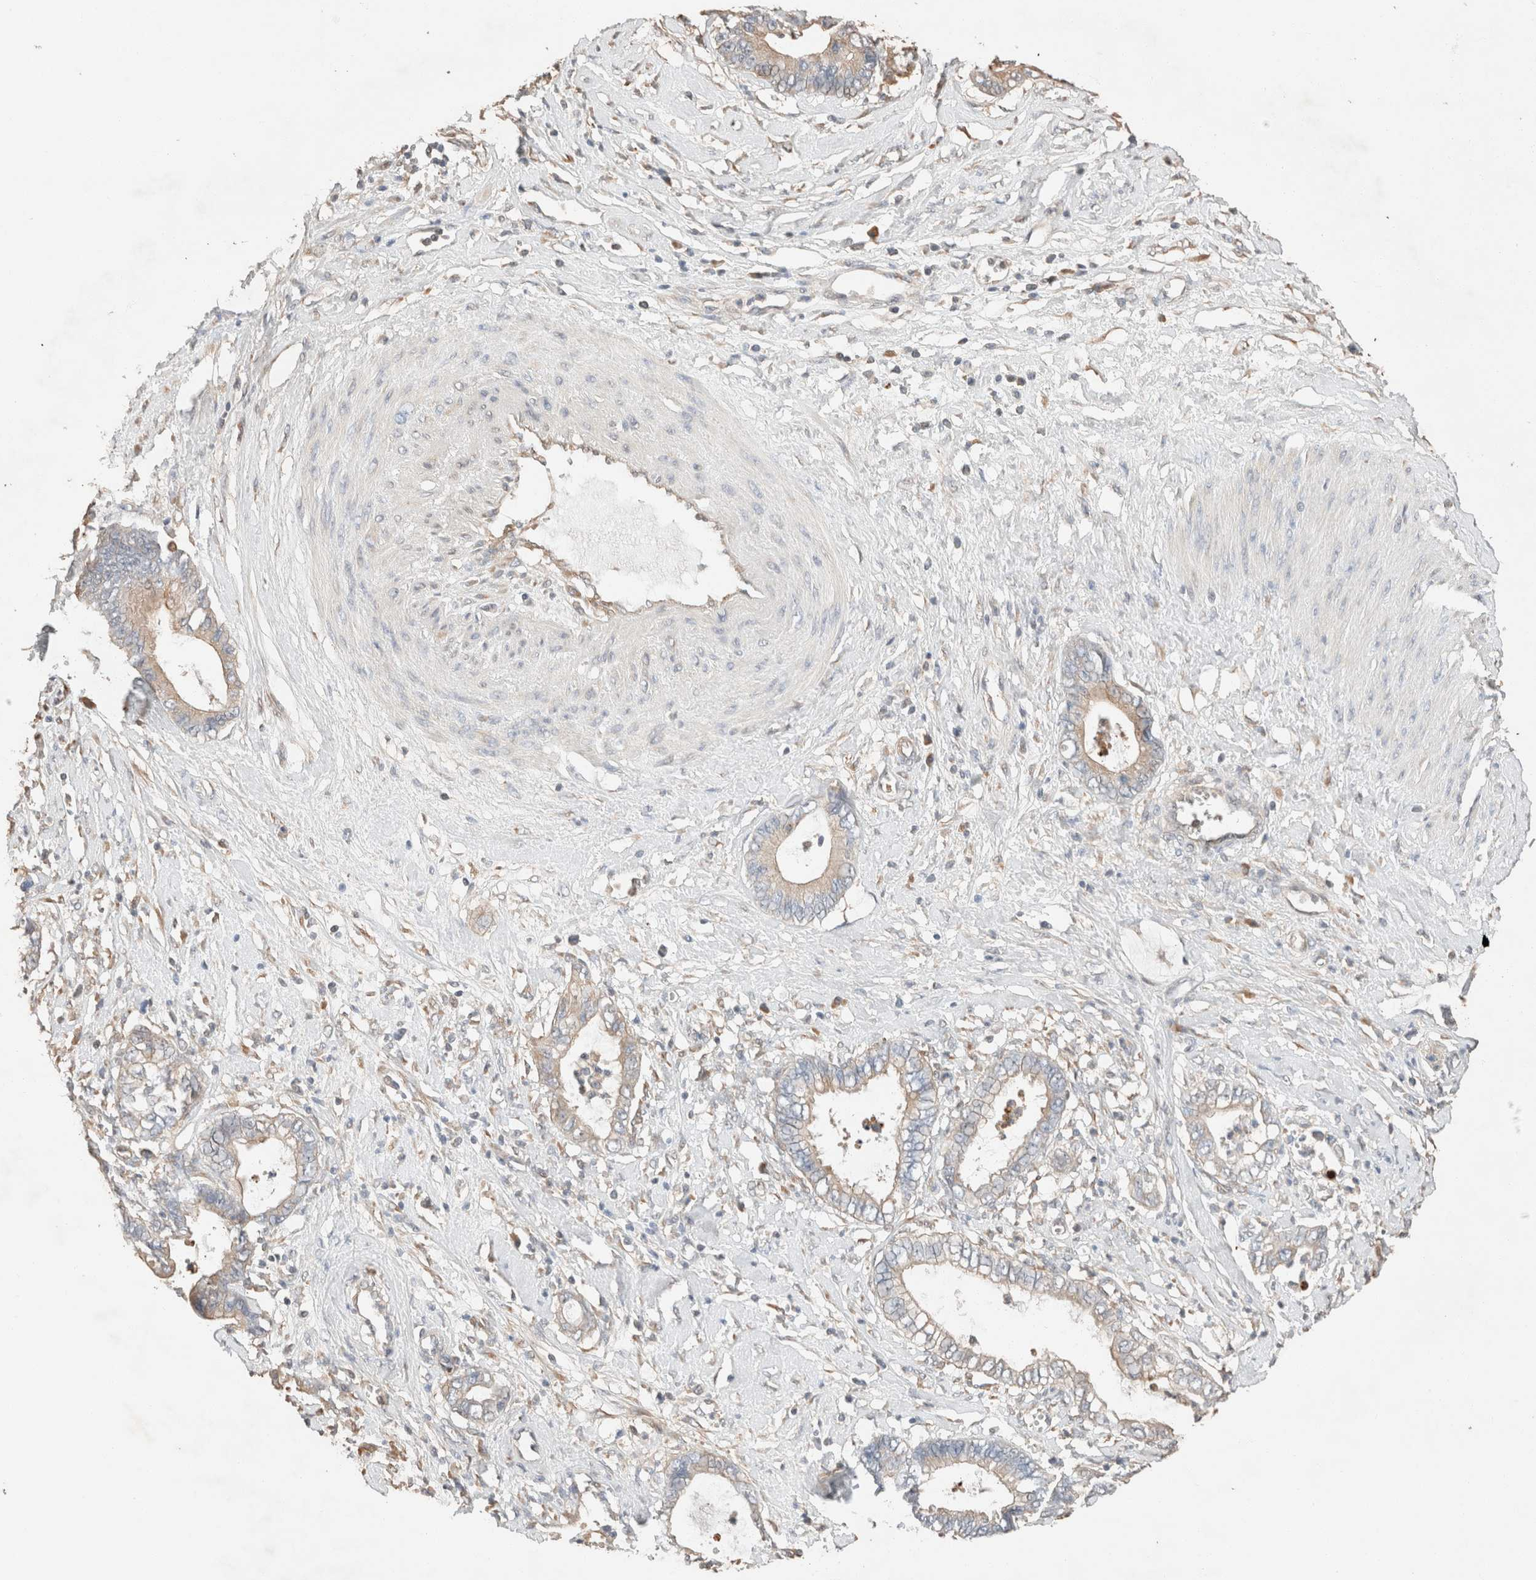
{"staining": {"intensity": "weak", "quantity": ">75%", "location": "cytoplasmic/membranous"}, "tissue": "cervical cancer", "cell_type": "Tumor cells", "image_type": "cancer", "snomed": [{"axis": "morphology", "description": "Adenocarcinoma, NOS"}, {"axis": "topography", "description": "Cervix"}], "caption": "There is low levels of weak cytoplasmic/membranous staining in tumor cells of cervical cancer (adenocarcinoma), as demonstrated by immunohistochemical staining (brown color).", "gene": "TUBD1", "patient": {"sex": "female", "age": 44}}